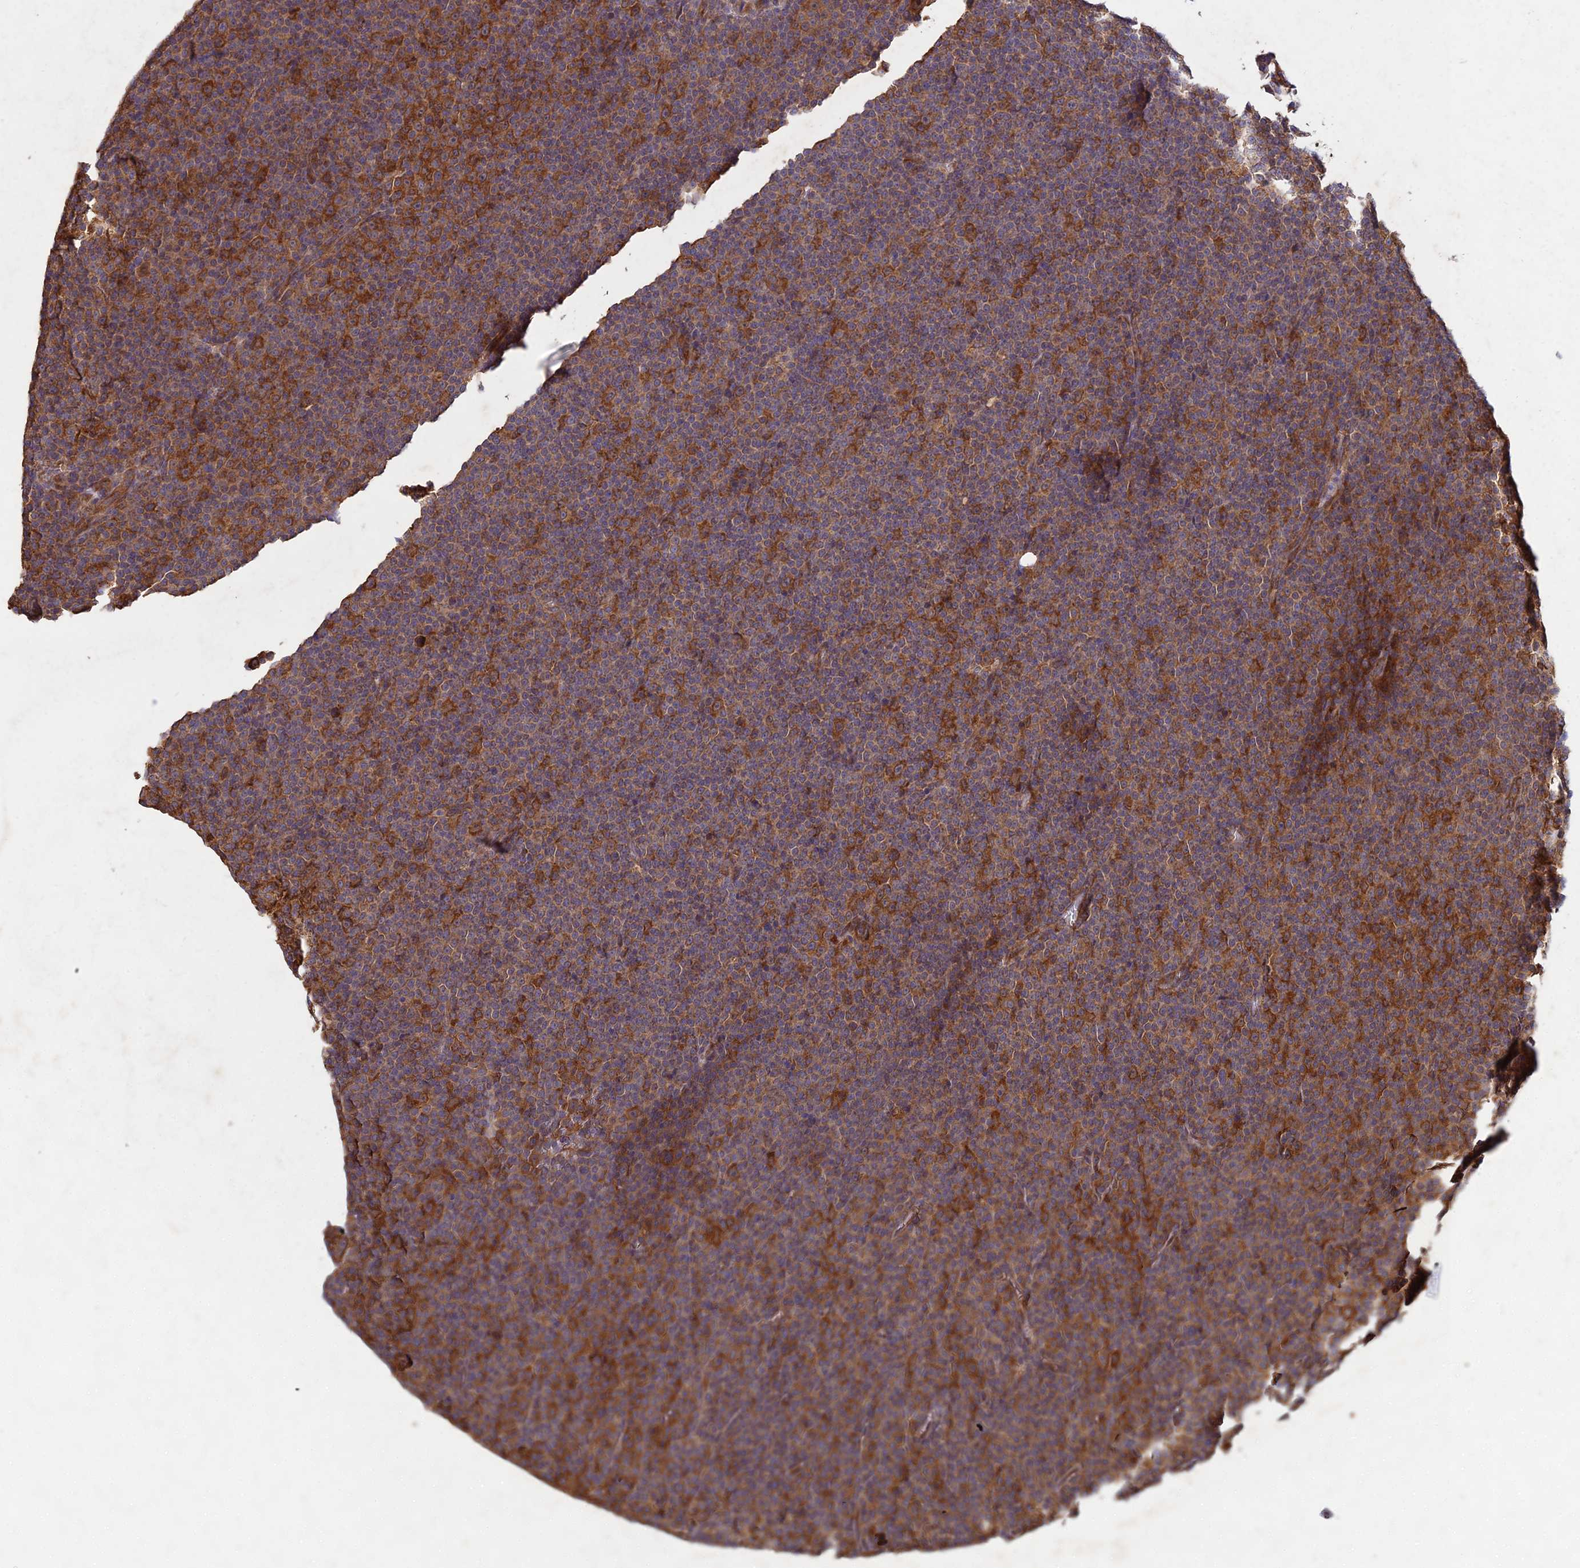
{"staining": {"intensity": "moderate", "quantity": "25%-75%", "location": "cytoplasmic/membranous"}, "tissue": "lymphoma", "cell_type": "Tumor cells", "image_type": "cancer", "snomed": [{"axis": "morphology", "description": "Malignant lymphoma, non-Hodgkin's type, Low grade"}, {"axis": "topography", "description": "Lymph node"}], "caption": "The photomicrograph exhibits staining of lymphoma, revealing moderate cytoplasmic/membranous protein expression (brown color) within tumor cells.", "gene": "NXNL2", "patient": {"sex": "female", "age": 67}}